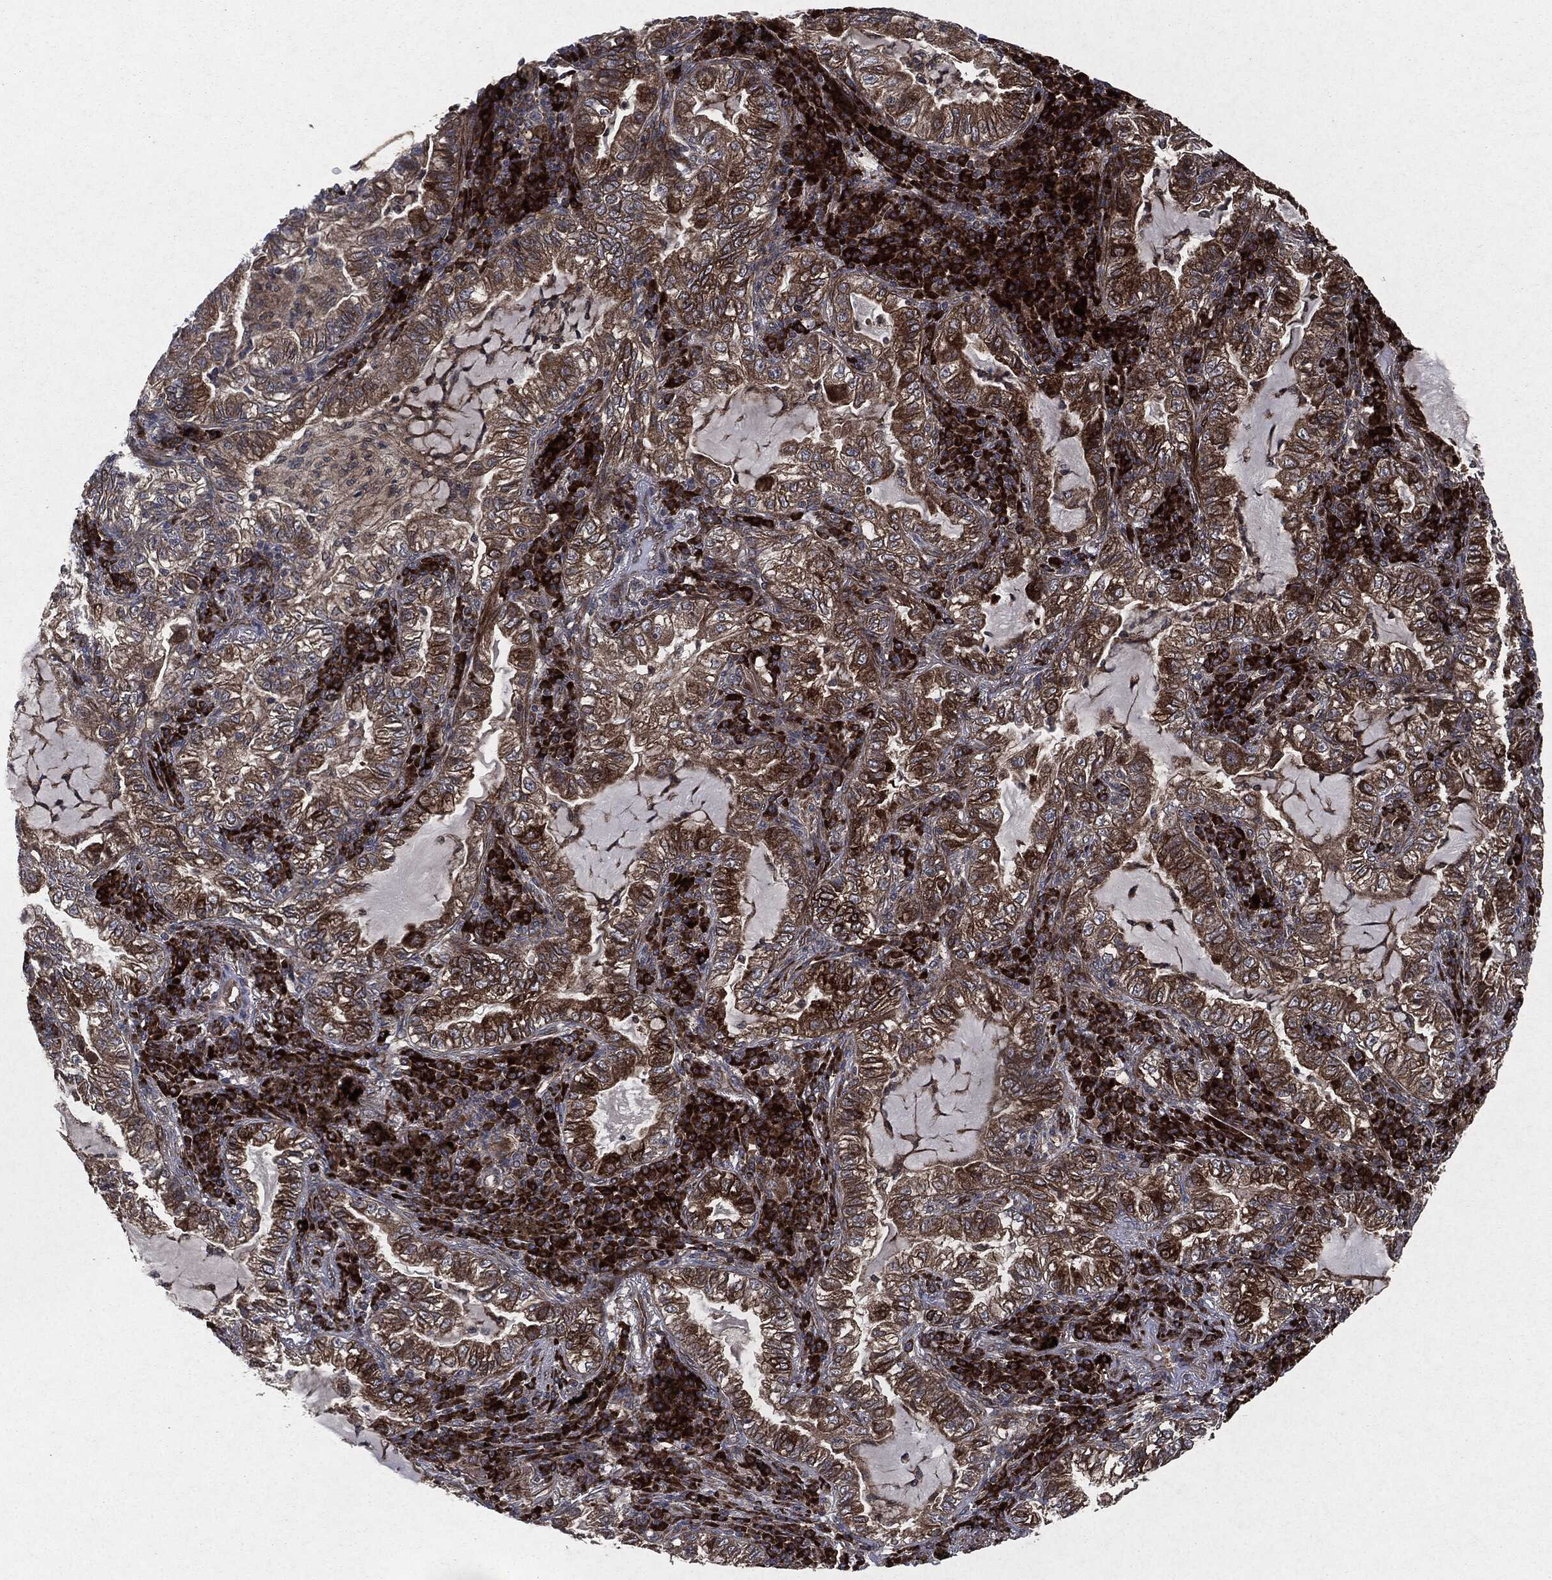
{"staining": {"intensity": "moderate", "quantity": "25%-75%", "location": "cytoplasmic/membranous"}, "tissue": "lung cancer", "cell_type": "Tumor cells", "image_type": "cancer", "snomed": [{"axis": "morphology", "description": "Adenocarcinoma, NOS"}, {"axis": "topography", "description": "Lung"}], "caption": "Adenocarcinoma (lung) tissue exhibits moderate cytoplasmic/membranous positivity in about 25%-75% of tumor cells, visualized by immunohistochemistry.", "gene": "RAF1", "patient": {"sex": "female", "age": 73}}